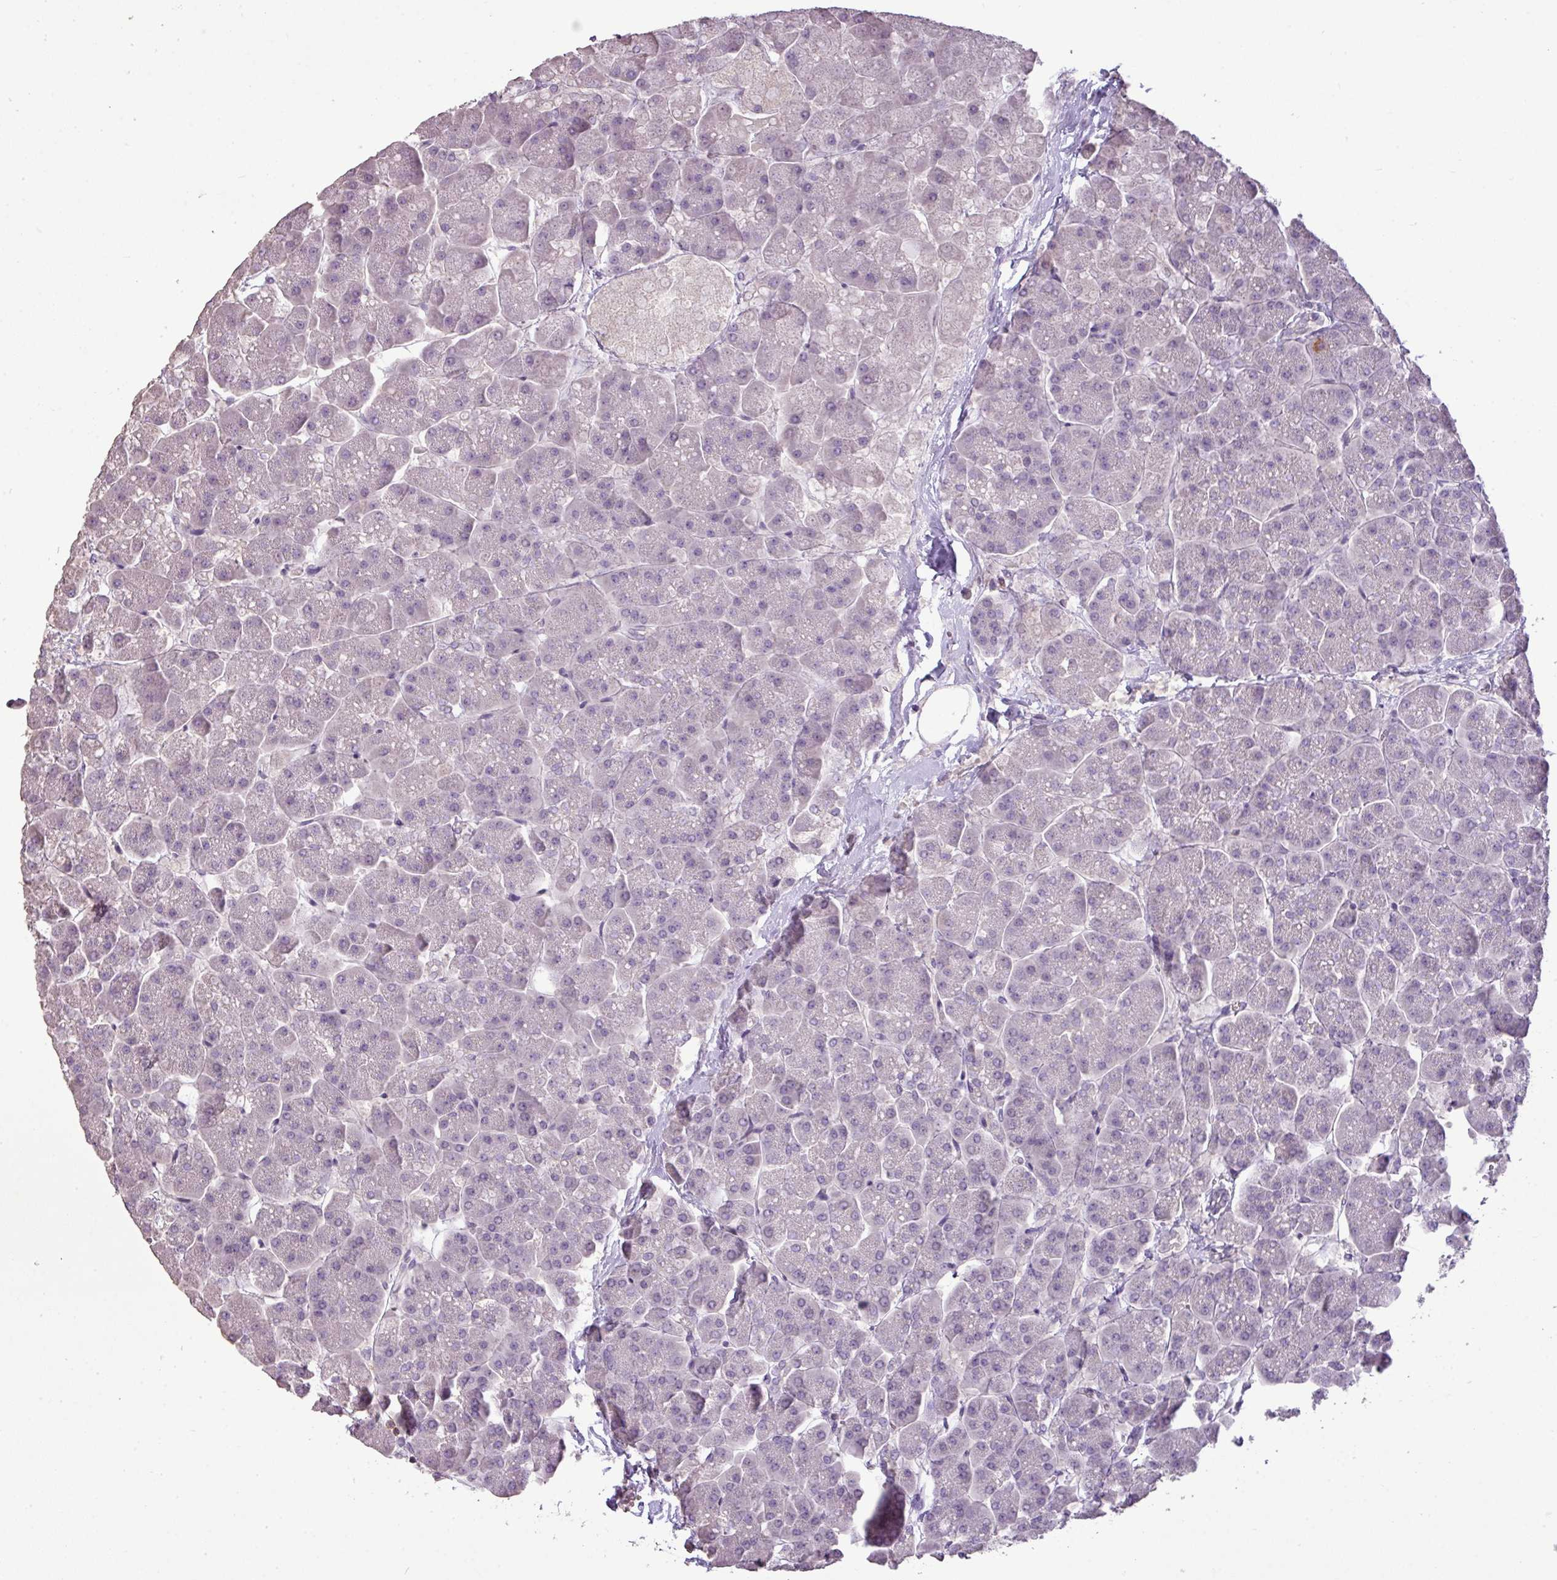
{"staining": {"intensity": "negative", "quantity": "none", "location": "none"}, "tissue": "pancreas", "cell_type": "Exocrine glandular cells", "image_type": "normal", "snomed": [{"axis": "morphology", "description": "Normal tissue, NOS"}, {"axis": "topography", "description": "Pancreas"}, {"axis": "topography", "description": "Peripheral nerve tissue"}], "caption": "Pancreas was stained to show a protein in brown. There is no significant positivity in exocrine glandular cells. Nuclei are stained in blue.", "gene": "LY9", "patient": {"sex": "male", "age": 54}}